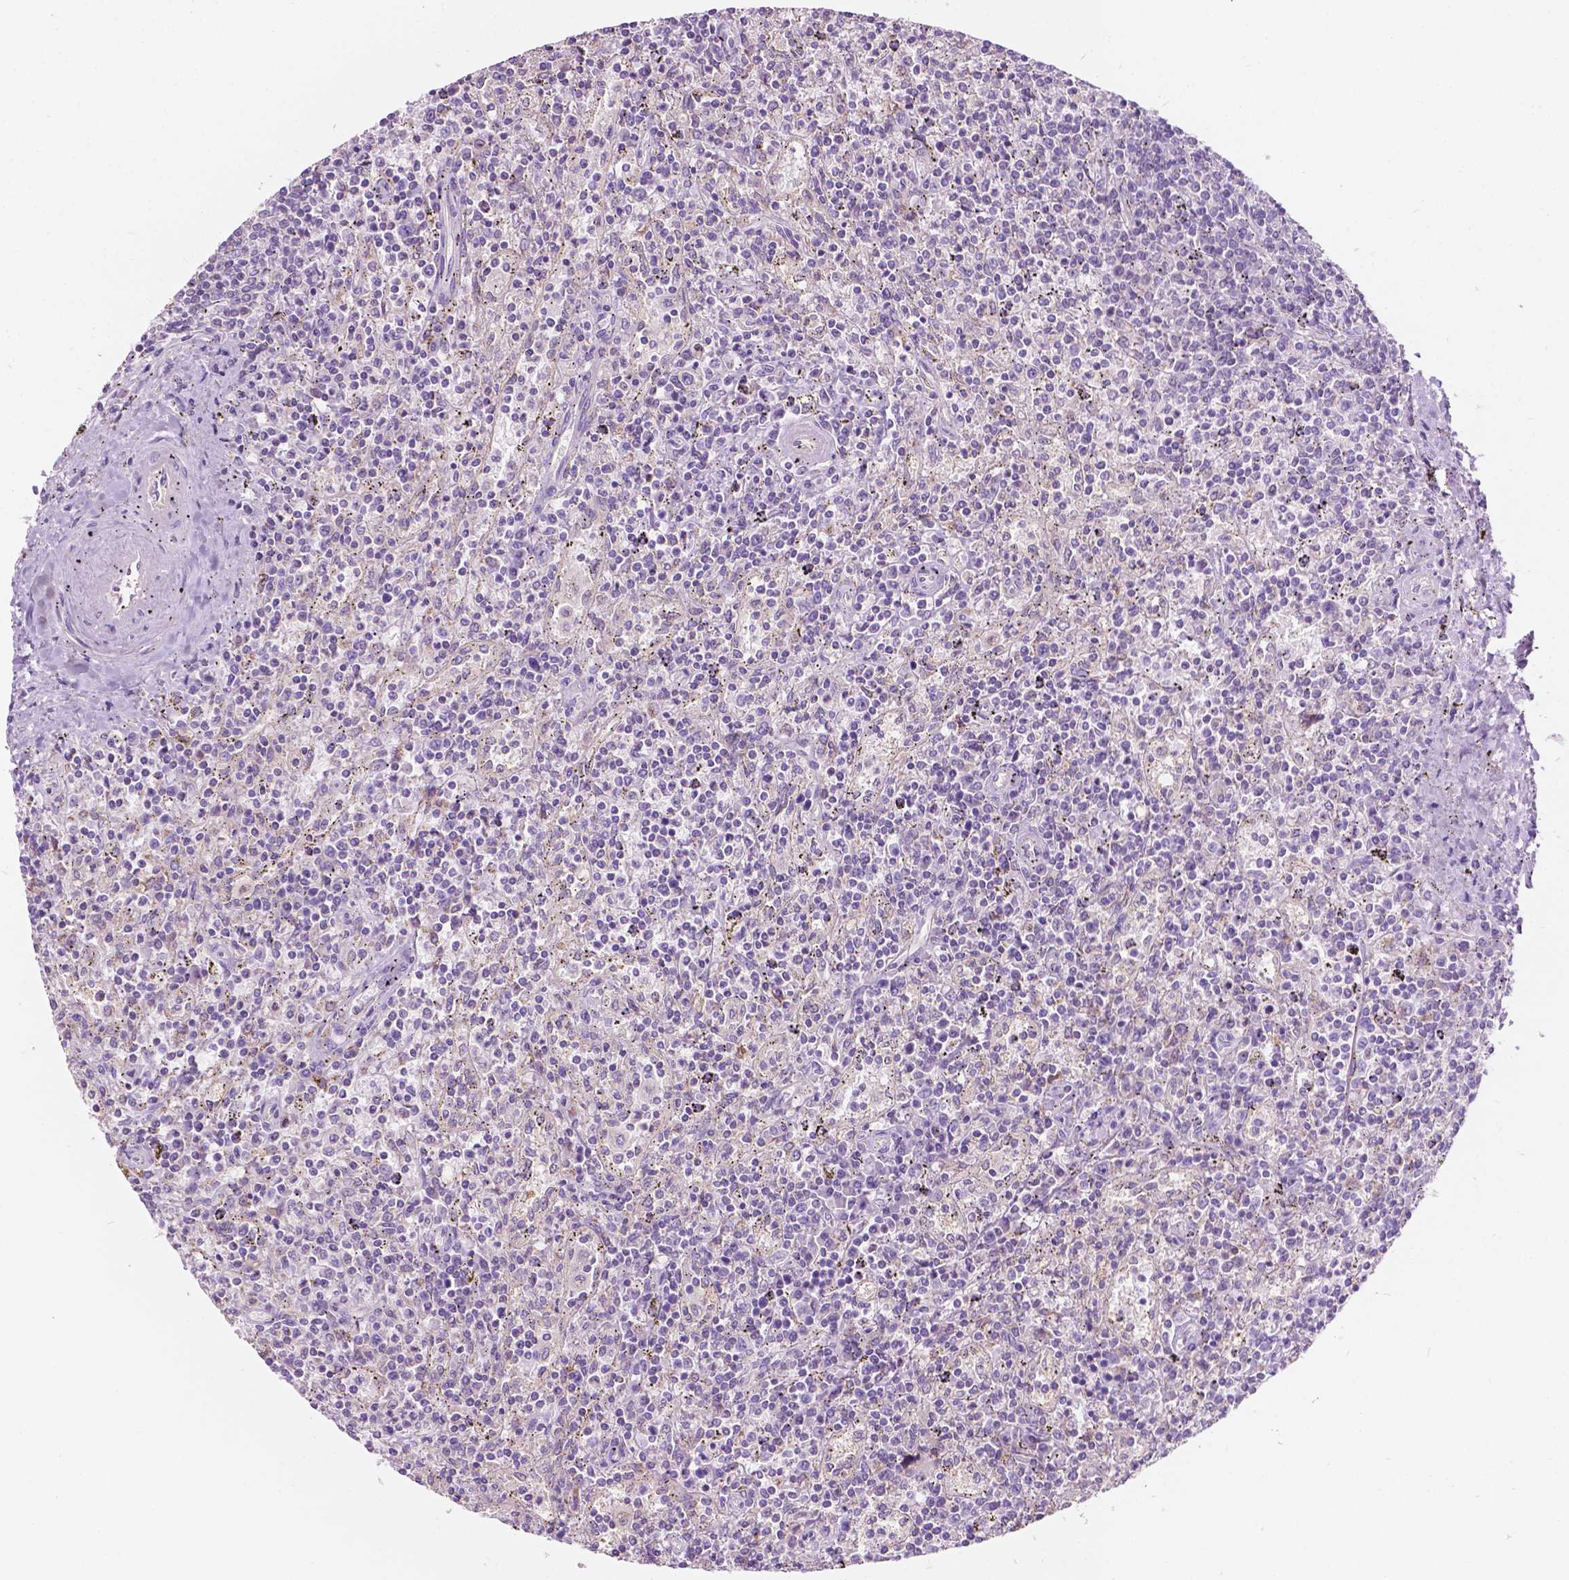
{"staining": {"intensity": "negative", "quantity": "none", "location": "none"}, "tissue": "lymphoma", "cell_type": "Tumor cells", "image_type": "cancer", "snomed": [{"axis": "morphology", "description": "Malignant lymphoma, non-Hodgkin's type, Low grade"}, {"axis": "topography", "description": "Spleen"}], "caption": "This micrograph is of lymphoma stained with immunohistochemistry to label a protein in brown with the nuclei are counter-stained blue. There is no positivity in tumor cells. The staining was performed using DAB (3,3'-diaminobenzidine) to visualize the protein expression in brown, while the nuclei were stained in blue with hematoxylin (Magnification: 20x).", "gene": "NOS1AP", "patient": {"sex": "male", "age": 62}}